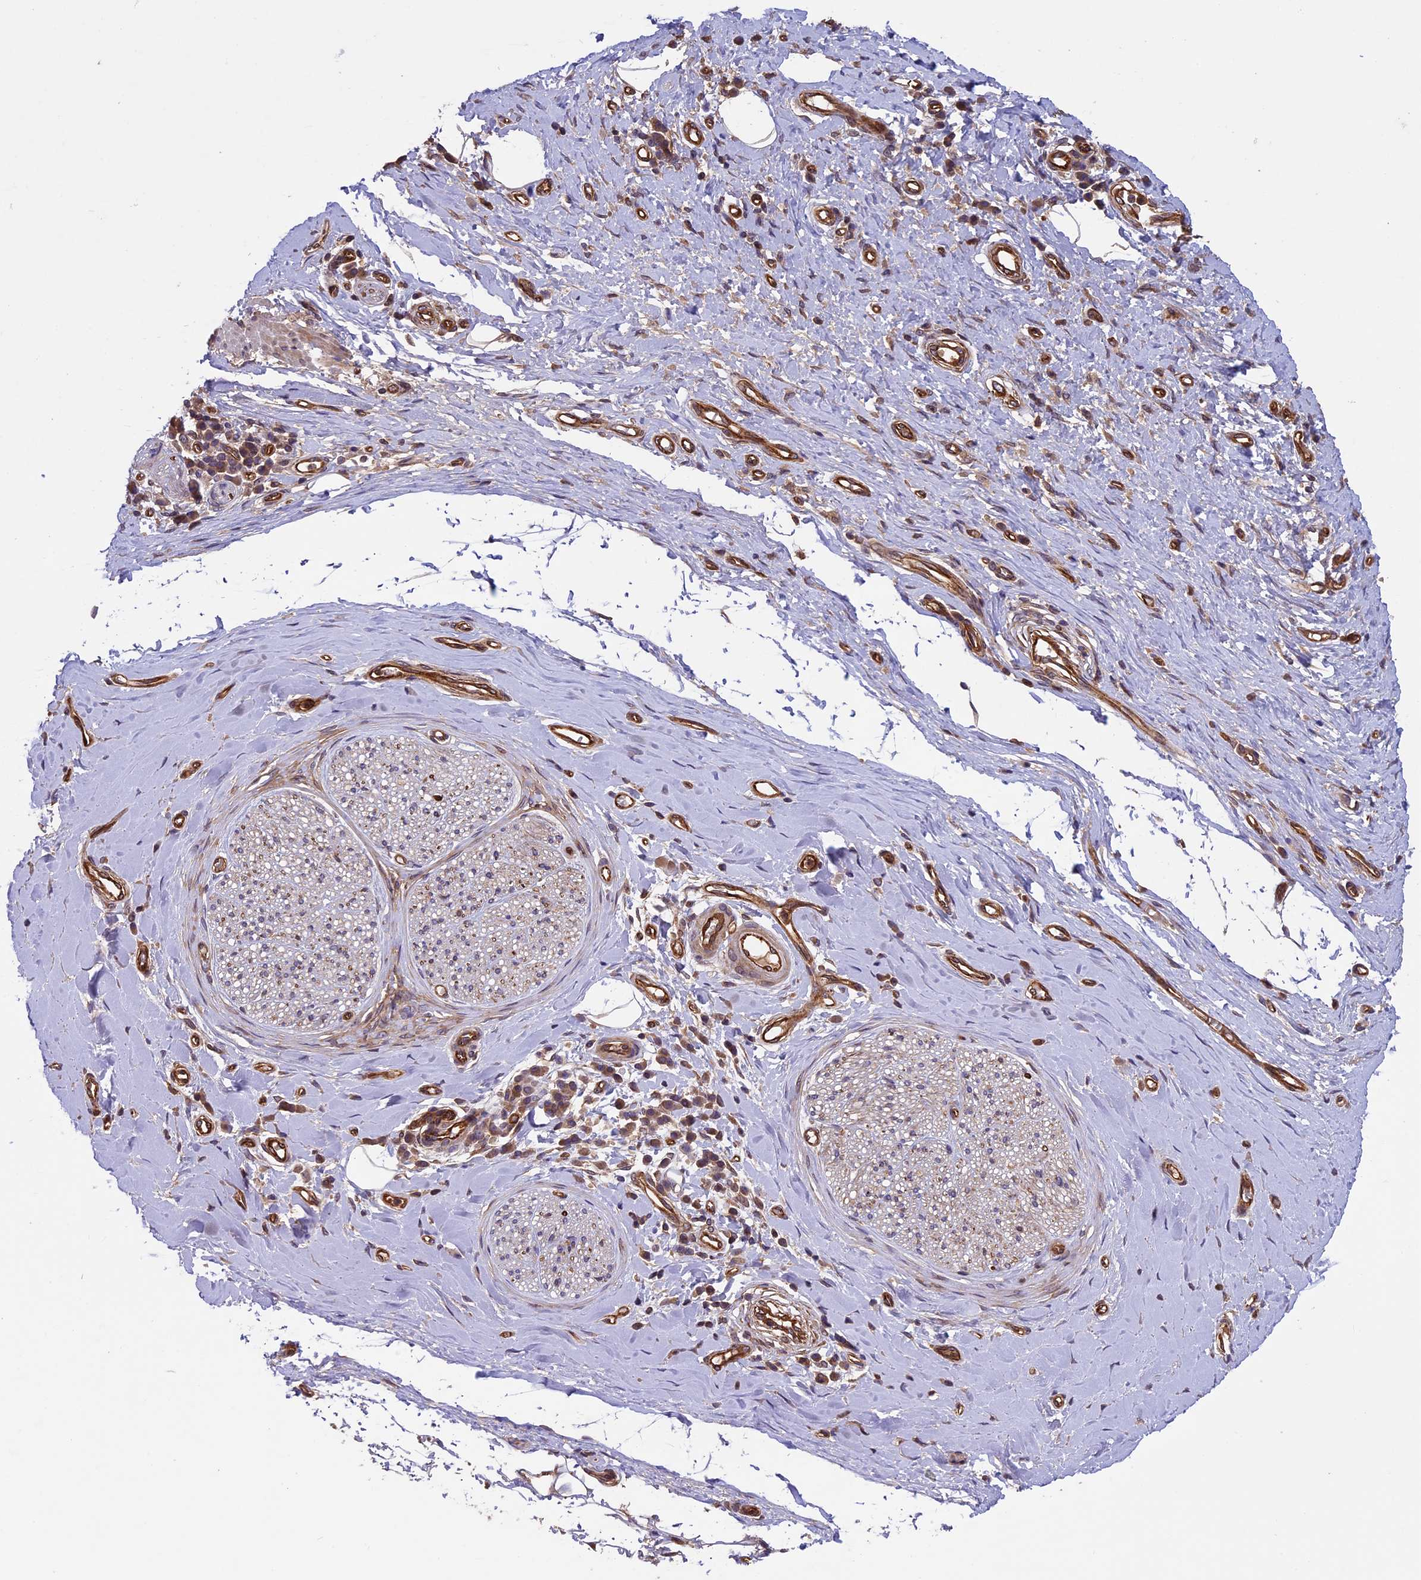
{"staining": {"intensity": "negative", "quantity": "none", "location": "none"}, "tissue": "adipose tissue", "cell_type": "Adipocytes", "image_type": "normal", "snomed": [{"axis": "morphology", "description": "Normal tissue, NOS"}, {"axis": "morphology", "description": "Adenocarcinoma, NOS"}, {"axis": "topography", "description": "Esophagus"}, {"axis": "topography", "description": "Stomach, upper"}, {"axis": "topography", "description": "Peripheral nerve tissue"}], "caption": "This is an immunohistochemistry (IHC) micrograph of unremarkable human adipose tissue. There is no staining in adipocytes.", "gene": "CCDC125", "patient": {"sex": "male", "age": 62}}